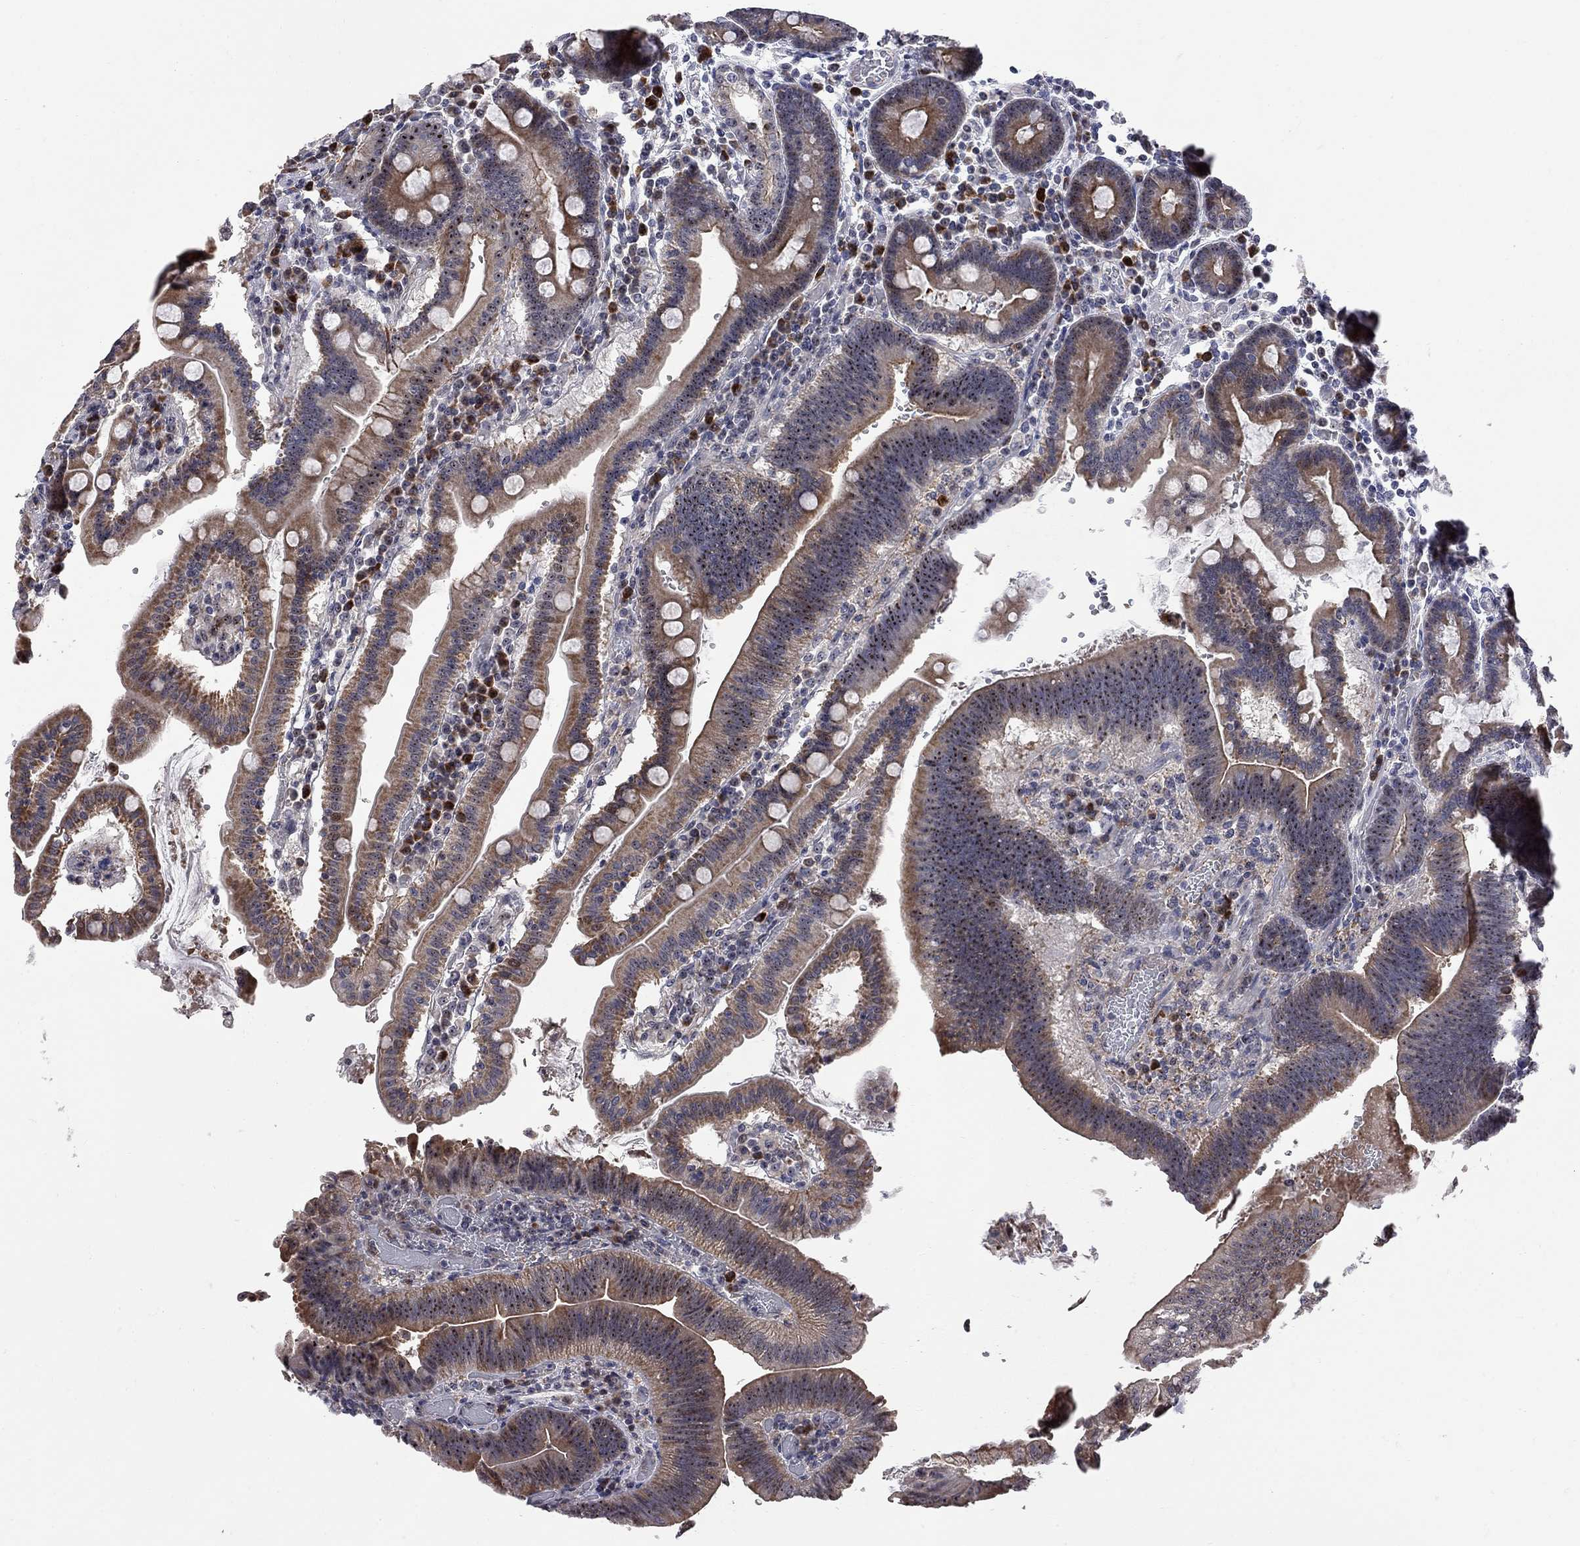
{"staining": {"intensity": "moderate", "quantity": "25%-75%", "location": "cytoplasmic/membranous,nuclear"}, "tissue": "duodenum", "cell_type": "Glandular cells", "image_type": "normal", "snomed": [{"axis": "morphology", "description": "Normal tissue, NOS"}, {"axis": "topography", "description": "Duodenum"}], "caption": "A micrograph of duodenum stained for a protein exhibits moderate cytoplasmic/membranous,nuclear brown staining in glandular cells.", "gene": "DHX33", "patient": {"sex": "female", "age": 62}}